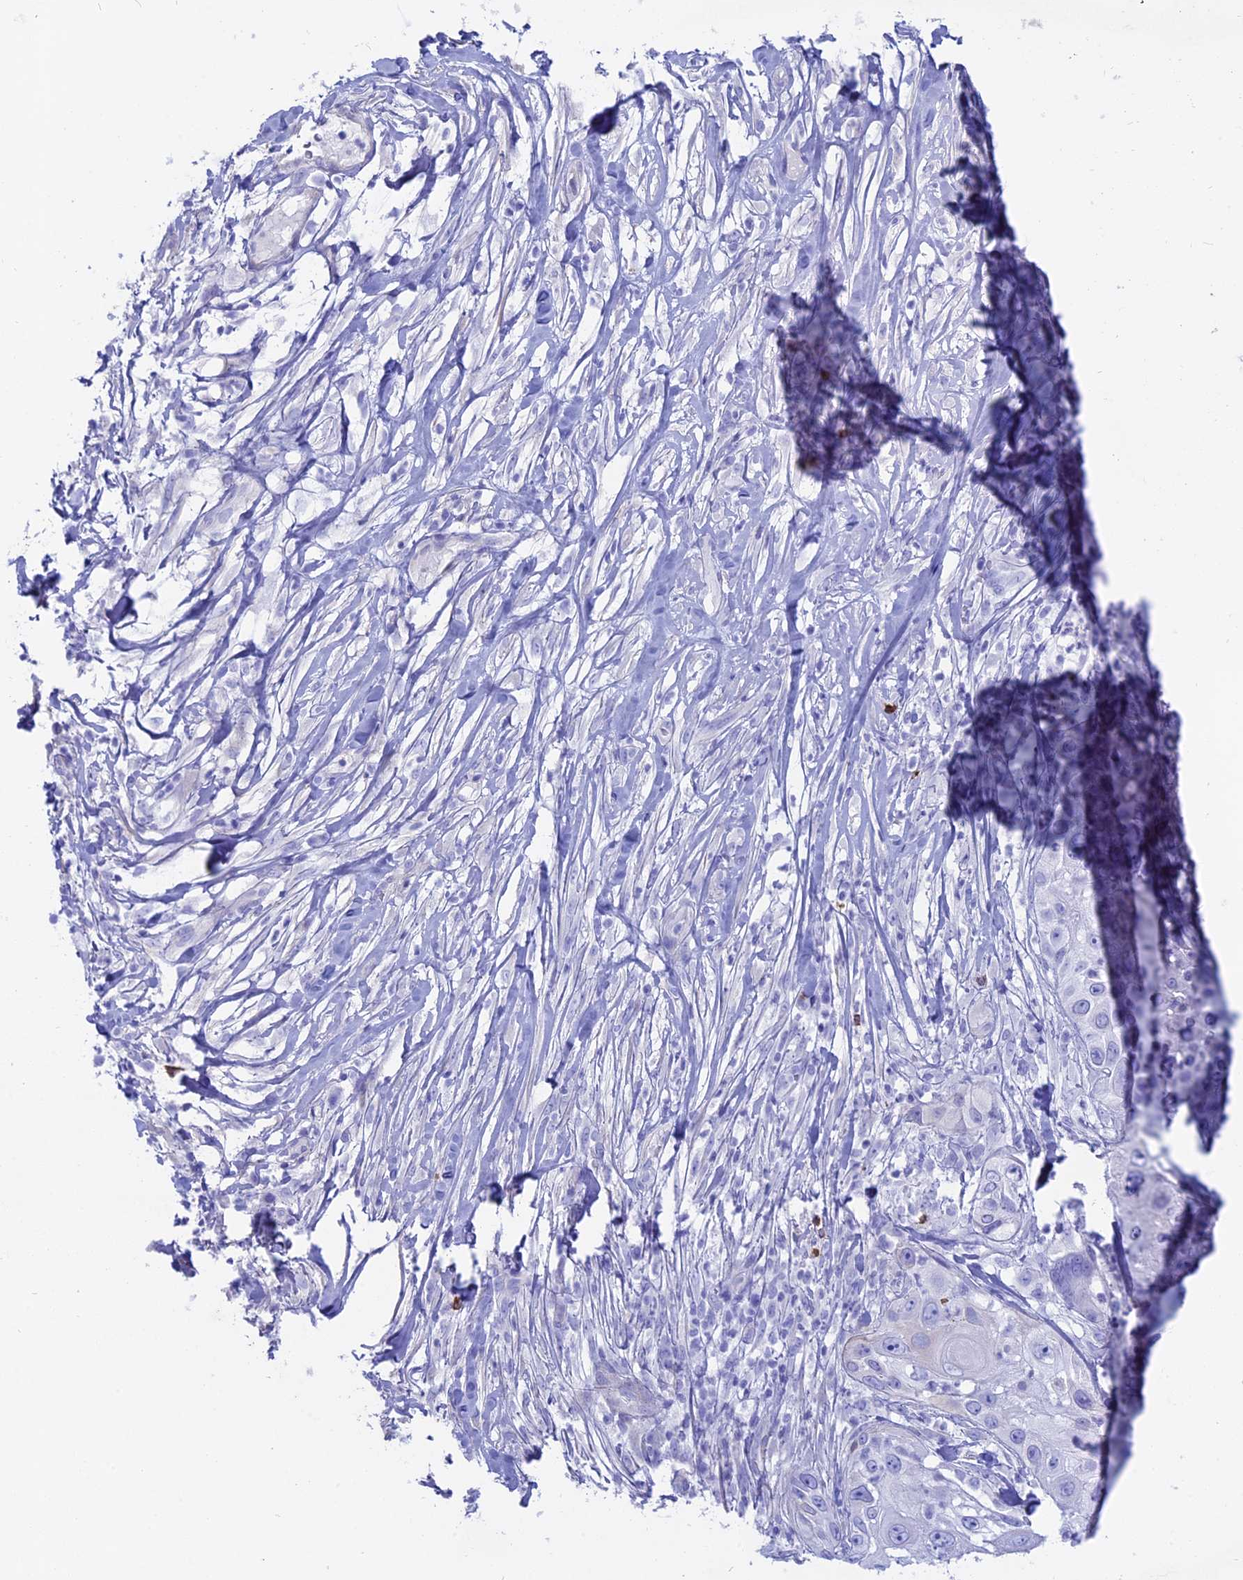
{"staining": {"intensity": "negative", "quantity": "none", "location": "none"}, "tissue": "skin cancer", "cell_type": "Tumor cells", "image_type": "cancer", "snomed": [{"axis": "morphology", "description": "Squamous cell carcinoma, NOS"}, {"axis": "topography", "description": "Skin"}], "caption": "Human skin cancer stained for a protein using immunohistochemistry displays no staining in tumor cells.", "gene": "OR2AE1", "patient": {"sex": "female", "age": 44}}